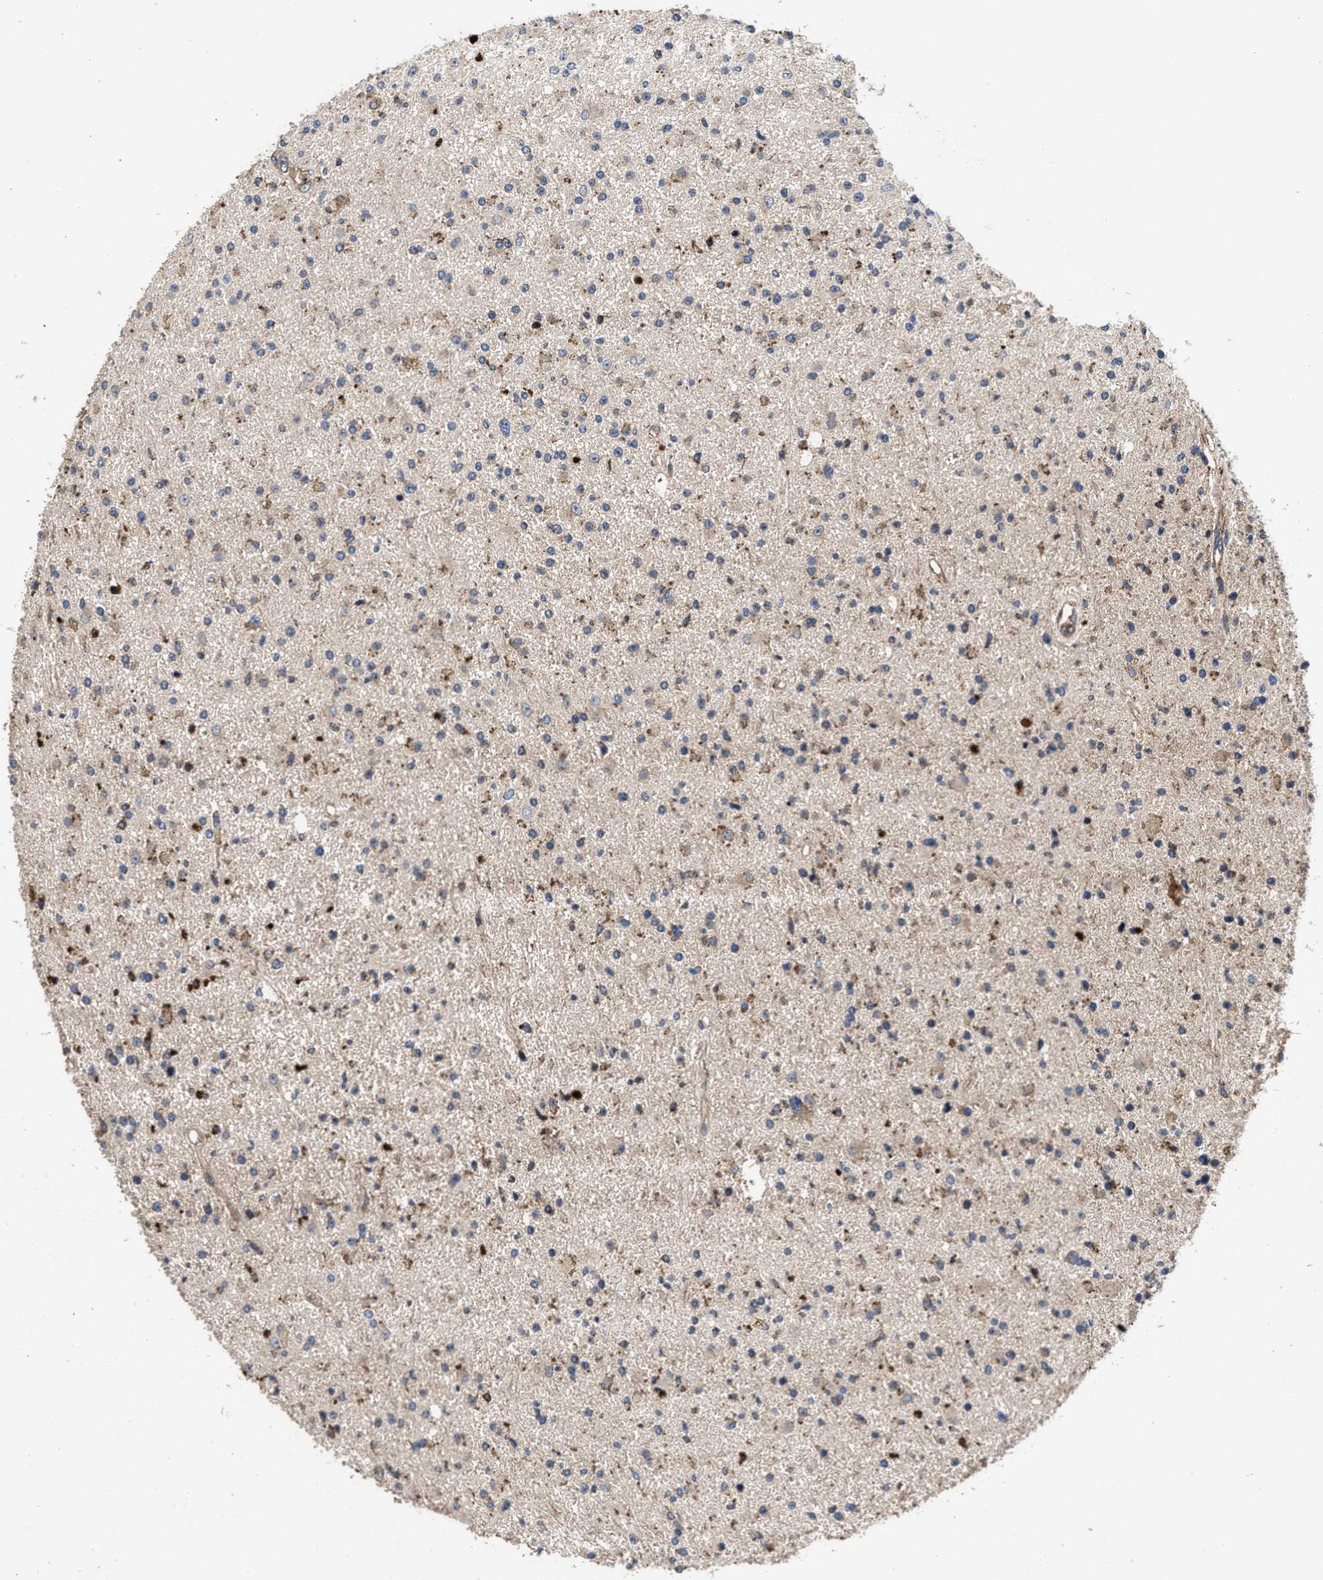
{"staining": {"intensity": "weak", "quantity": "<25%", "location": "cytoplasmic/membranous"}, "tissue": "glioma", "cell_type": "Tumor cells", "image_type": "cancer", "snomed": [{"axis": "morphology", "description": "Glioma, malignant, High grade"}, {"axis": "topography", "description": "Brain"}], "caption": "Glioma was stained to show a protein in brown. There is no significant positivity in tumor cells. The staining is performed using DAB brown chromogen with nuclei counter-stained in using hematoxylin.", "gene": "NFKB2", "patient": {"sex": "male", "age": 33}}